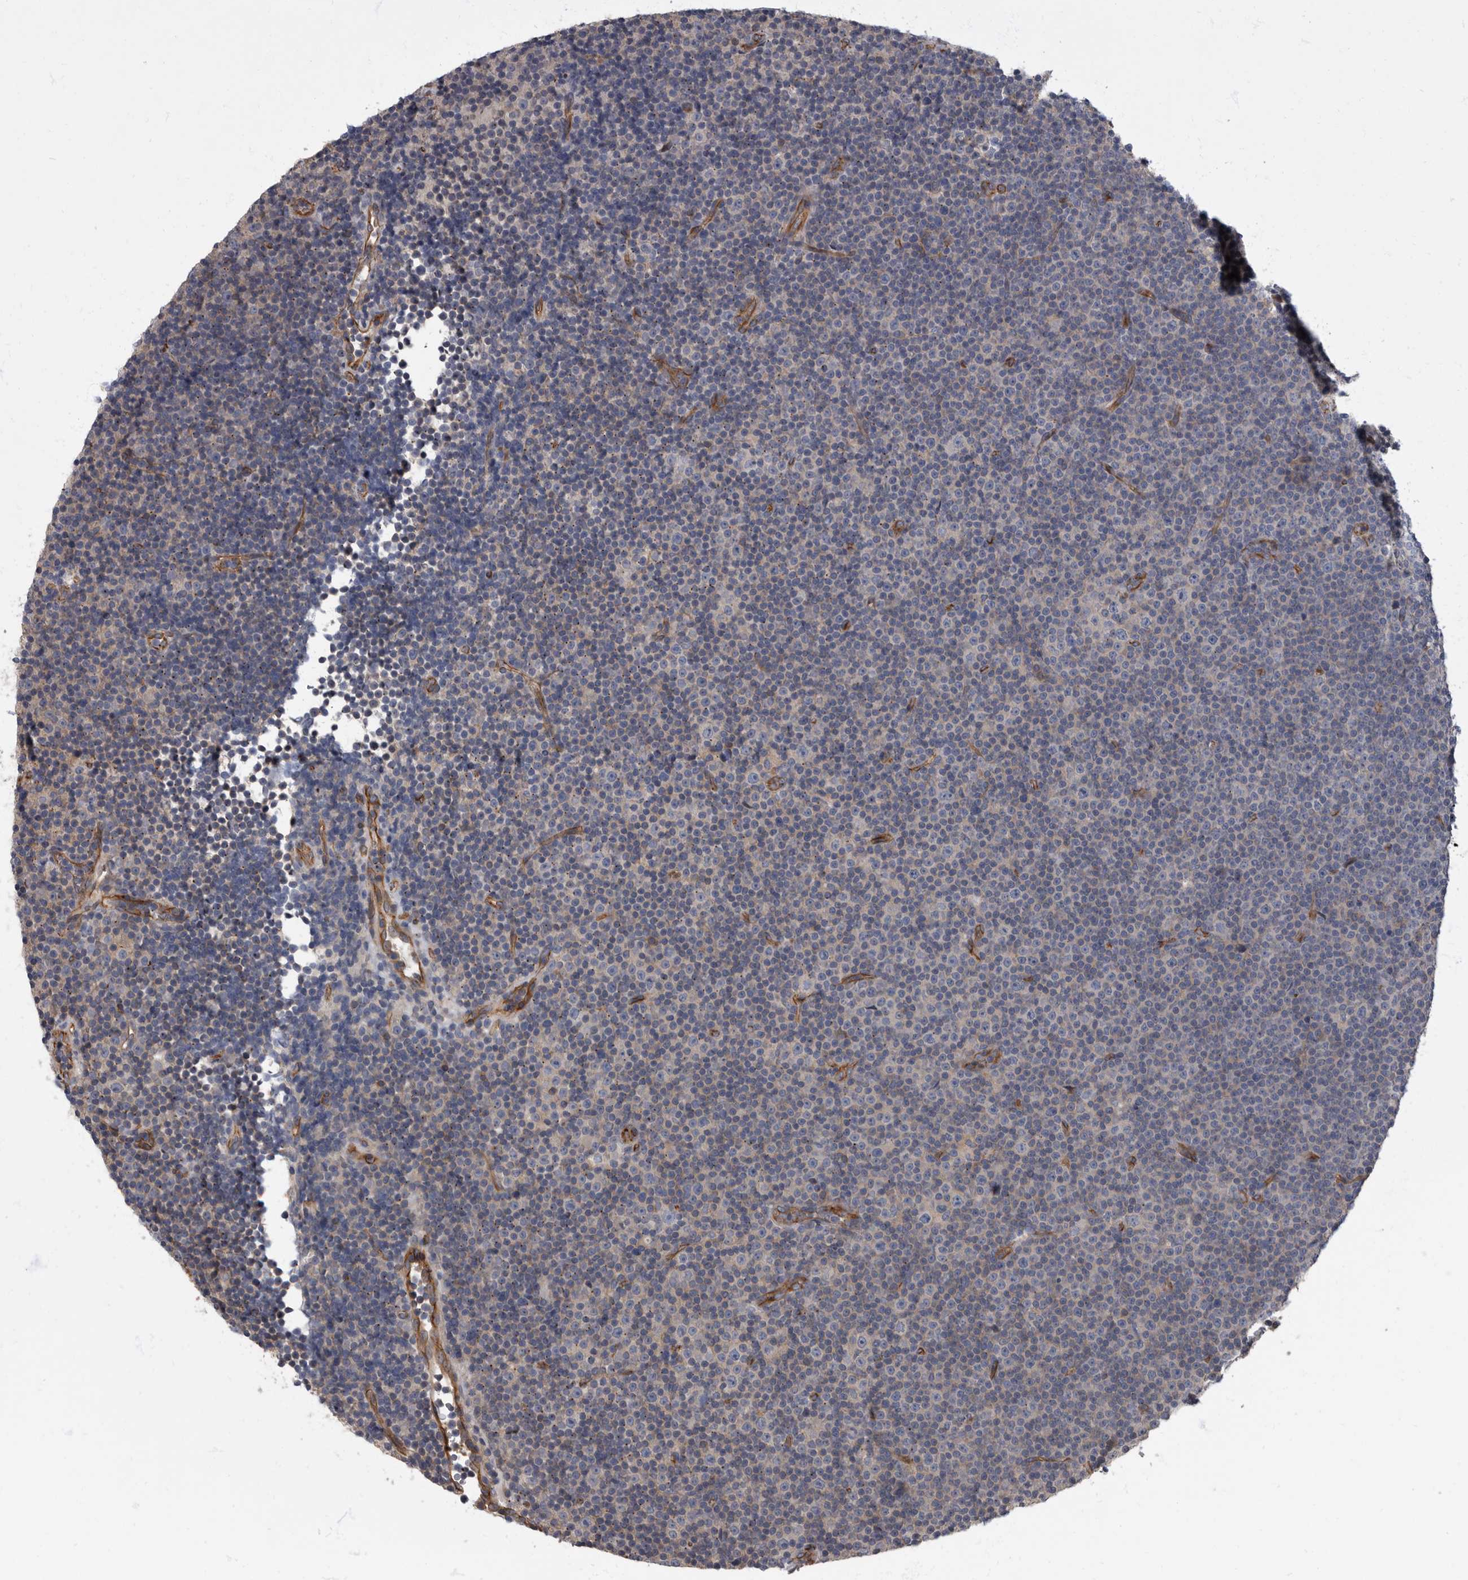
{"staining": {"intensity": "negative", "quantity": "none", "location": "none"}, "tissue": "lymphoma", "cell_type": "Tumor cells", "image_type": "cancer", "snomed": [{"axis": "morphology", "description": "Malignant lymphoma, non-Hodgkin's type, Low grade"}, {"axis": "topography", "description": "Lymph node"}], "caption": "This is a image of immunohistochemistry staining of lymphoma, which shows no expression in tumor cells.", "gene": "PDK1", "patient": {"sex": "female", "age": 67}}